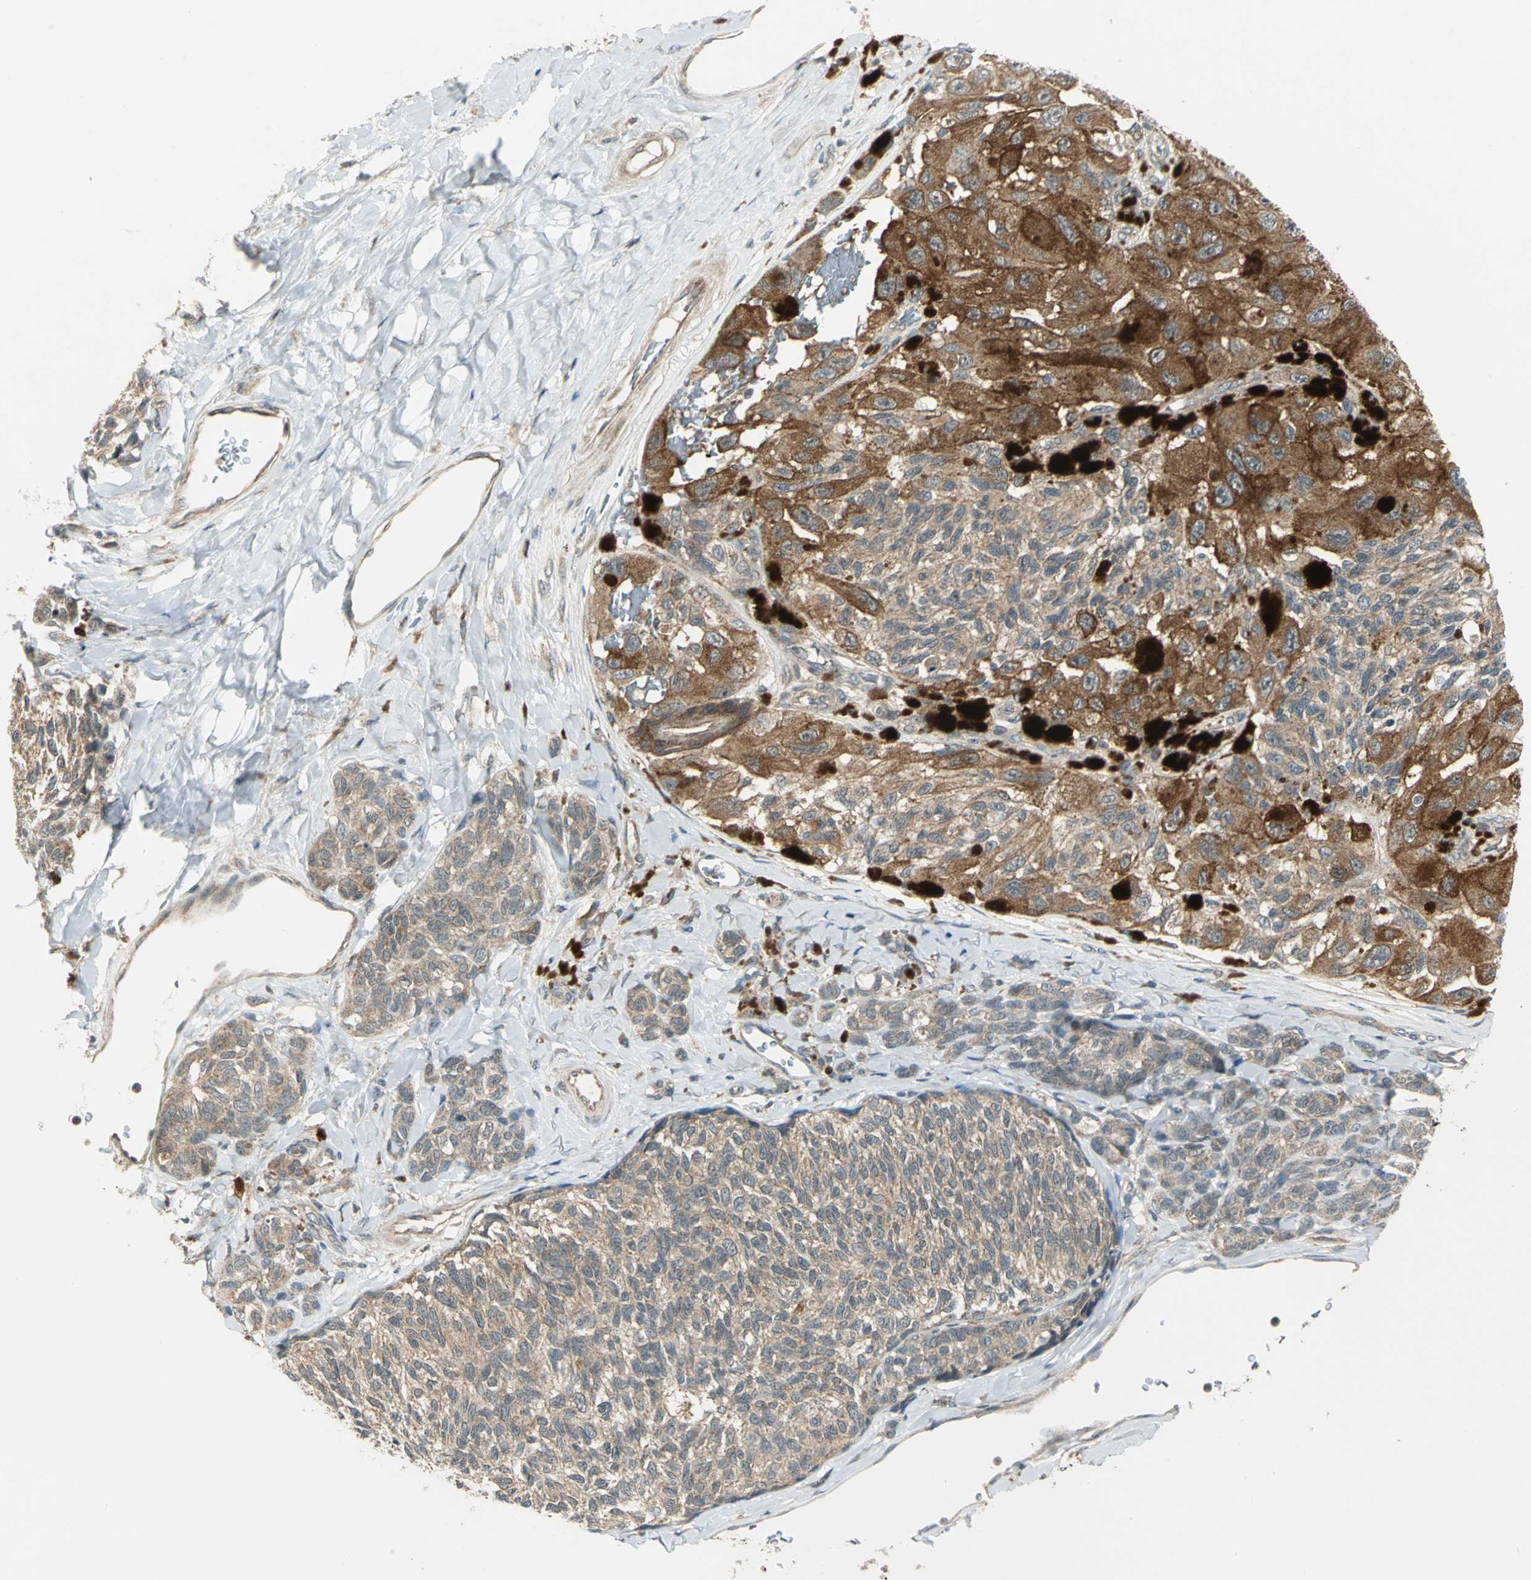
{"staining": {"intensity": "moderate", "quantity": ">75%", "location": "cytoplasmic/membranous"}, "tissue": "melanoma", "cell_type": "Tumor cells", "image_type": "cancer", "snomed": [{"axis": "morphology", "description": "Malignant melanoma, NOS"}, {"axis": "topography", "description": "Skin"}], "caption": "Protein staining displays moderate cytoplasmic/membranous staining in approximately >75% of tumor cells in malignant melanoma.", "gene": "MAPK8IP3", "patient": {"sex": "female", "age": 73}}